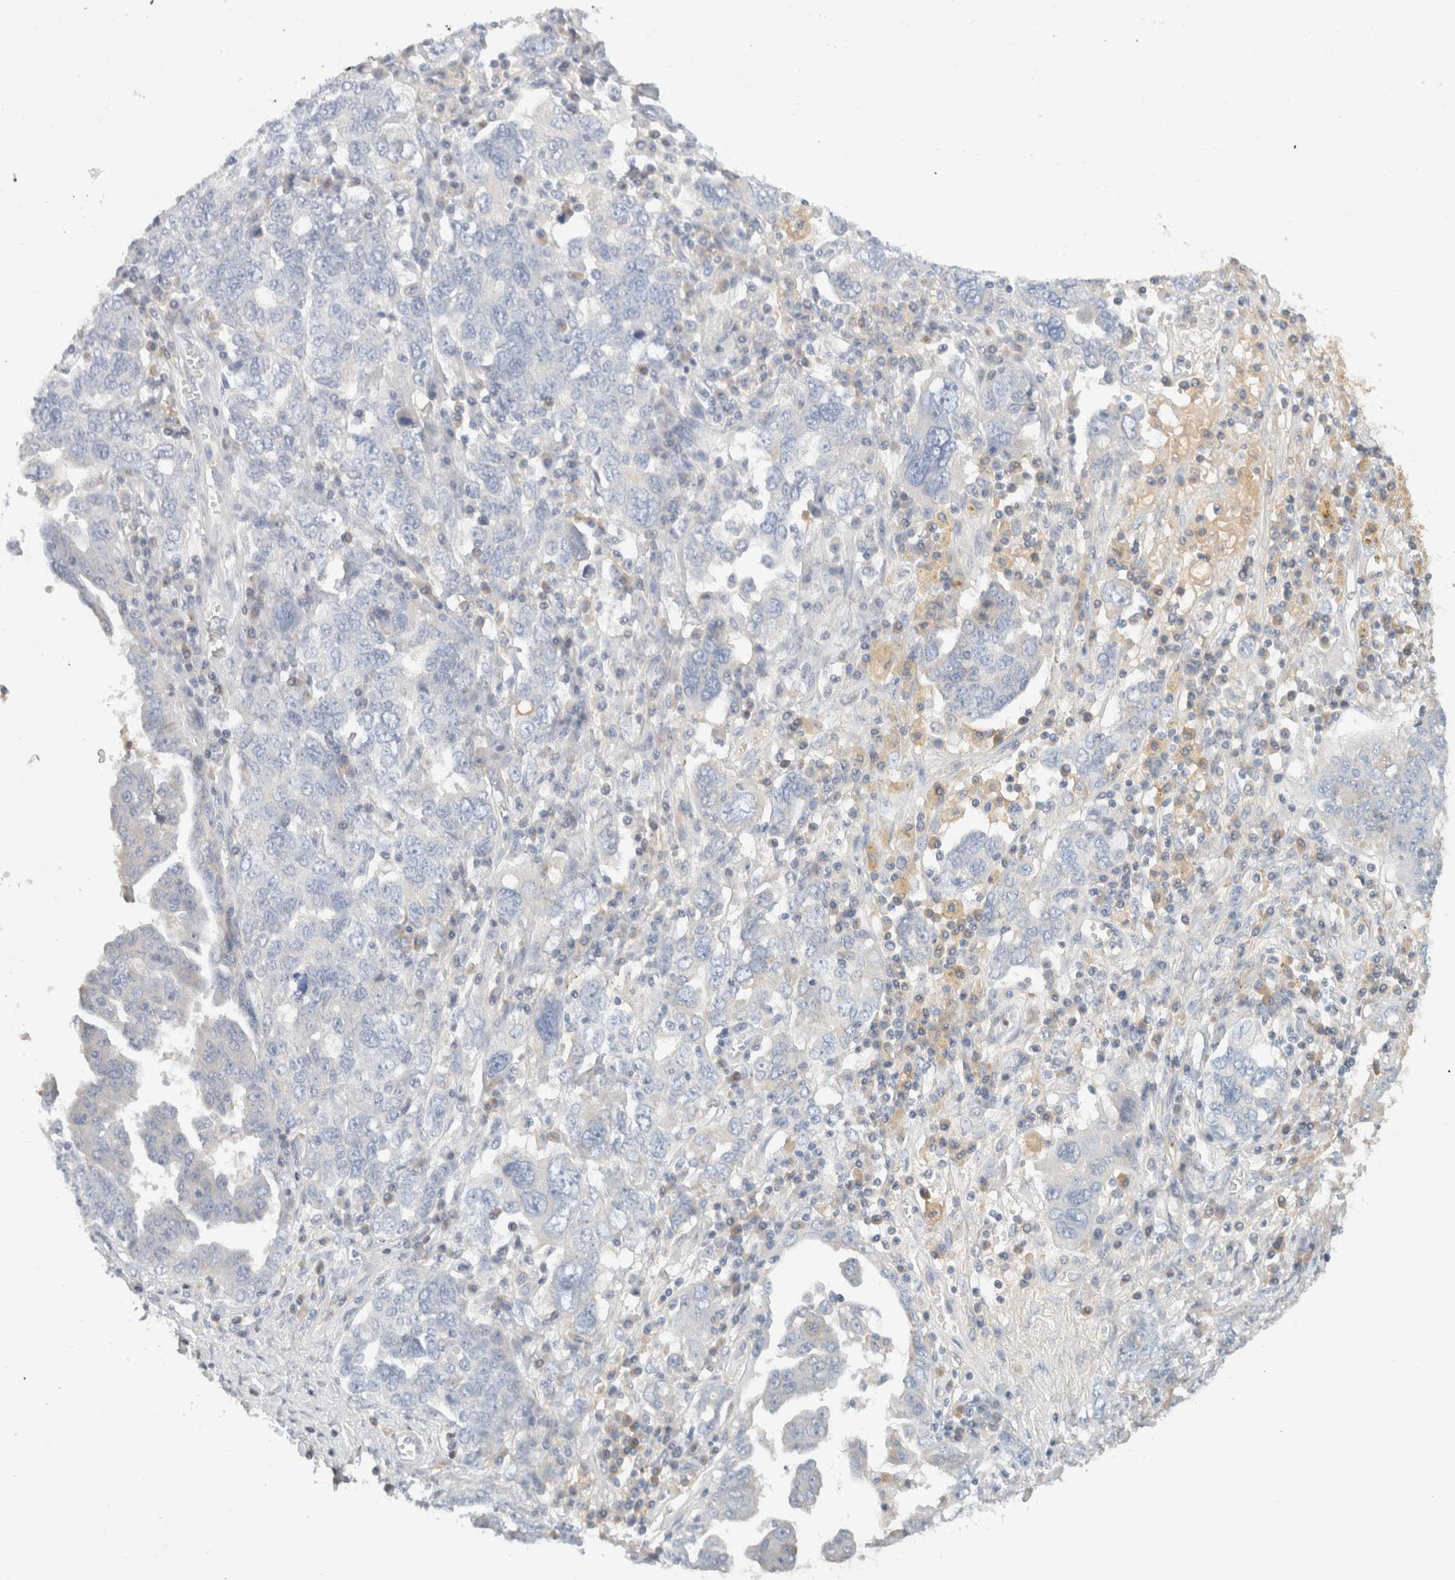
{"staining": {"intensity": "negative", "quantity": "none", "location": "none"}, "tissue": "ovarian cancer", "cell_type": "Tumor cells", "image_type": "cancer", "snomed": [{"axis": "morphology", "description": "Carcinoma, endometroid"}, {"axis": "topography", "description": "Ovary"}], "caption": "Immunohistochemistry (IHC) of ovarian endometroid carcinoma exhibits no staining in tumor cells.", "gene": "STK31", "patient": {"sex": "female", "age": 62}}